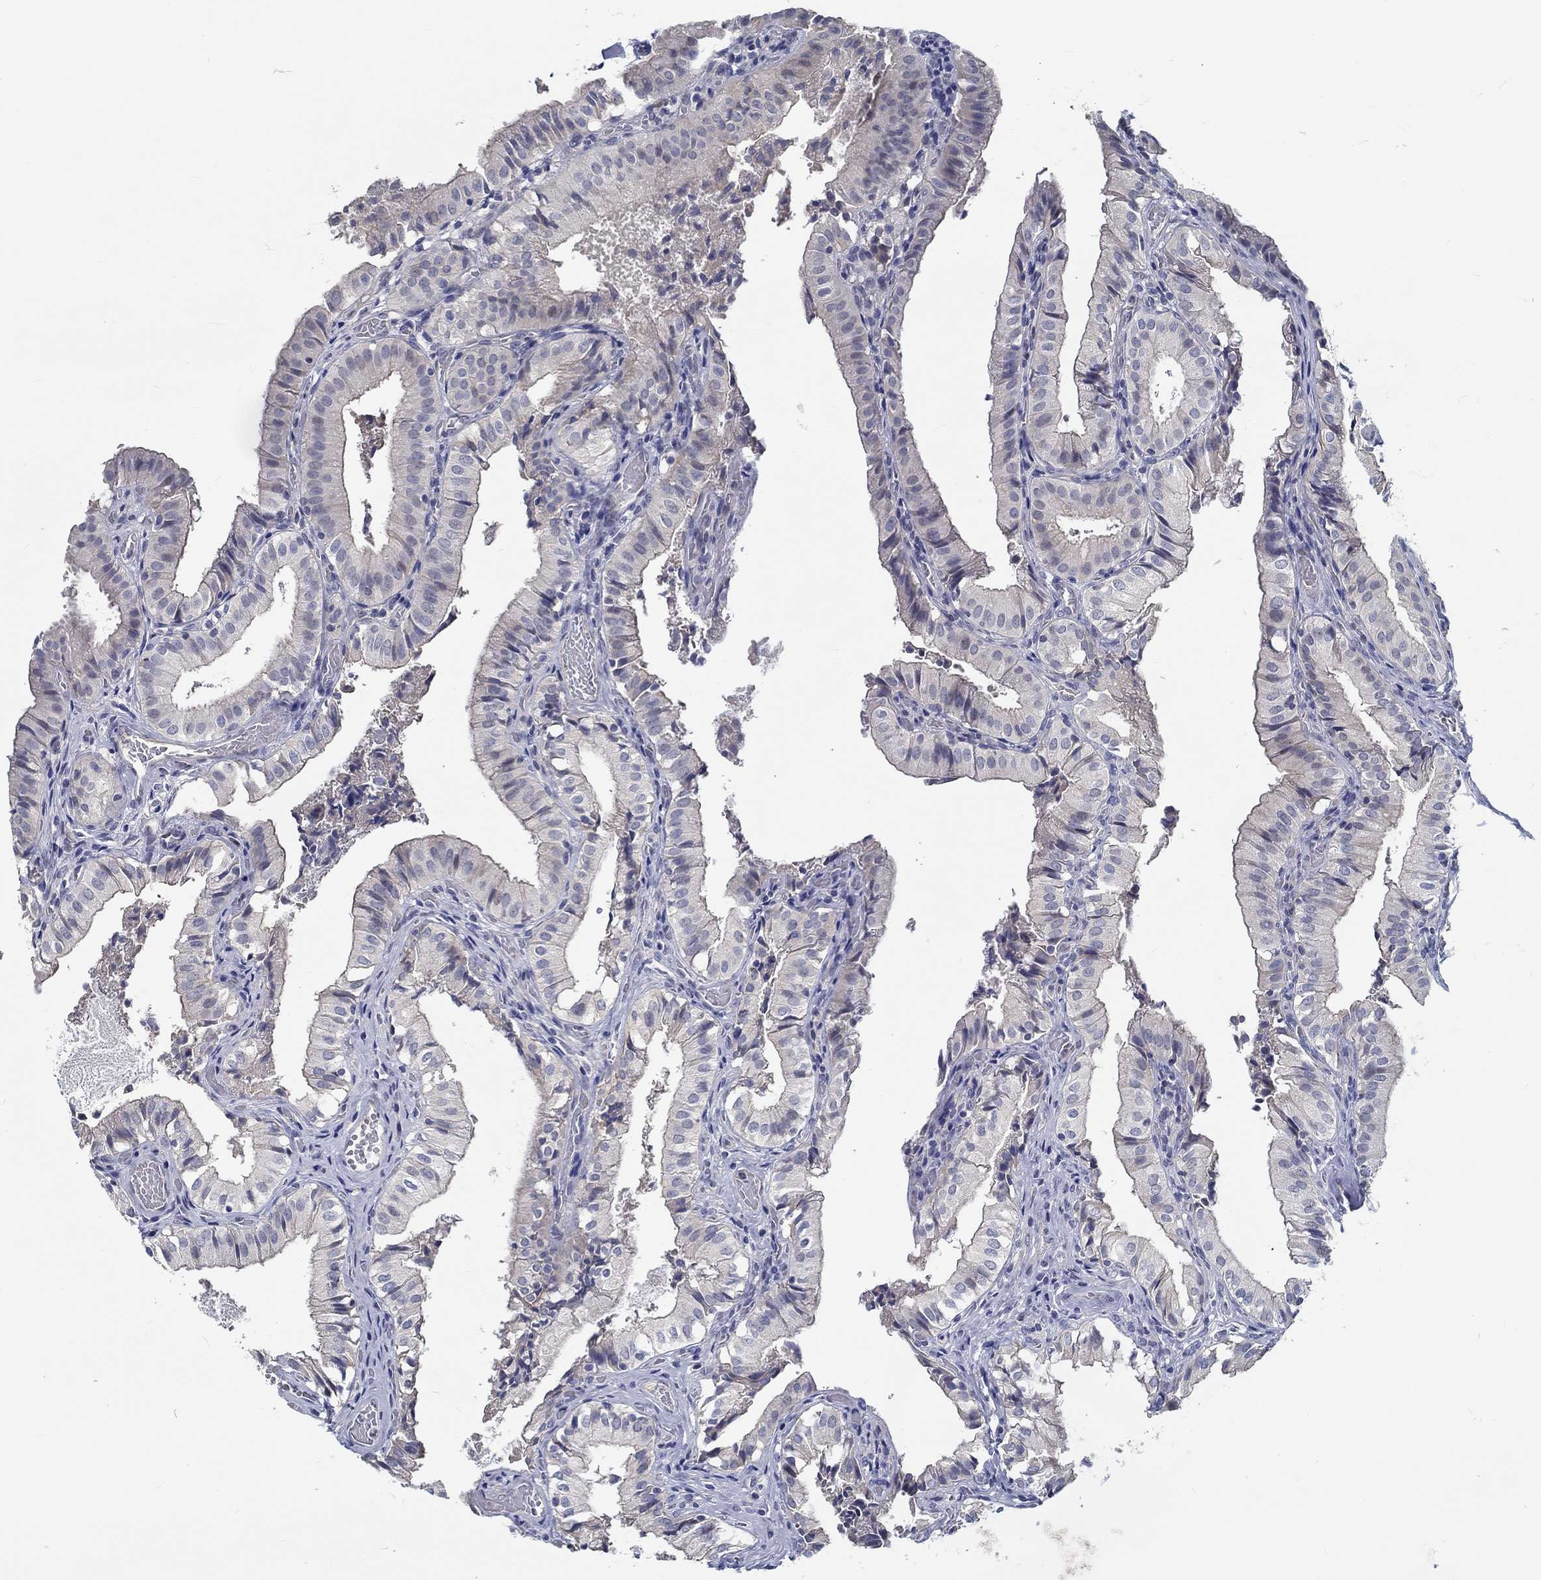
{"staining": {"intensity": "negative", "quantity": "none", "location": "none"}, "tissue": "gallbladder", "cell_type": "Glandular cells", "image_type": "normal", "snomed": [{"axis": "morphology", "description": "Normal tissue, NOS"}, {"axis": "topography", "description": "Gallbladder"}], "caption": "Image shows no protein expression in glandular cells of benign gallbladder. (Stains: DAB (3,3'-diaminobenzidine) immunohistochemistry (IHC) with hematoxylin counter stain, Microscopy: brightfield microscopy at high magnification).", "gene": "MYBPC1", "patient": {"sex": "female", "age": 47}}